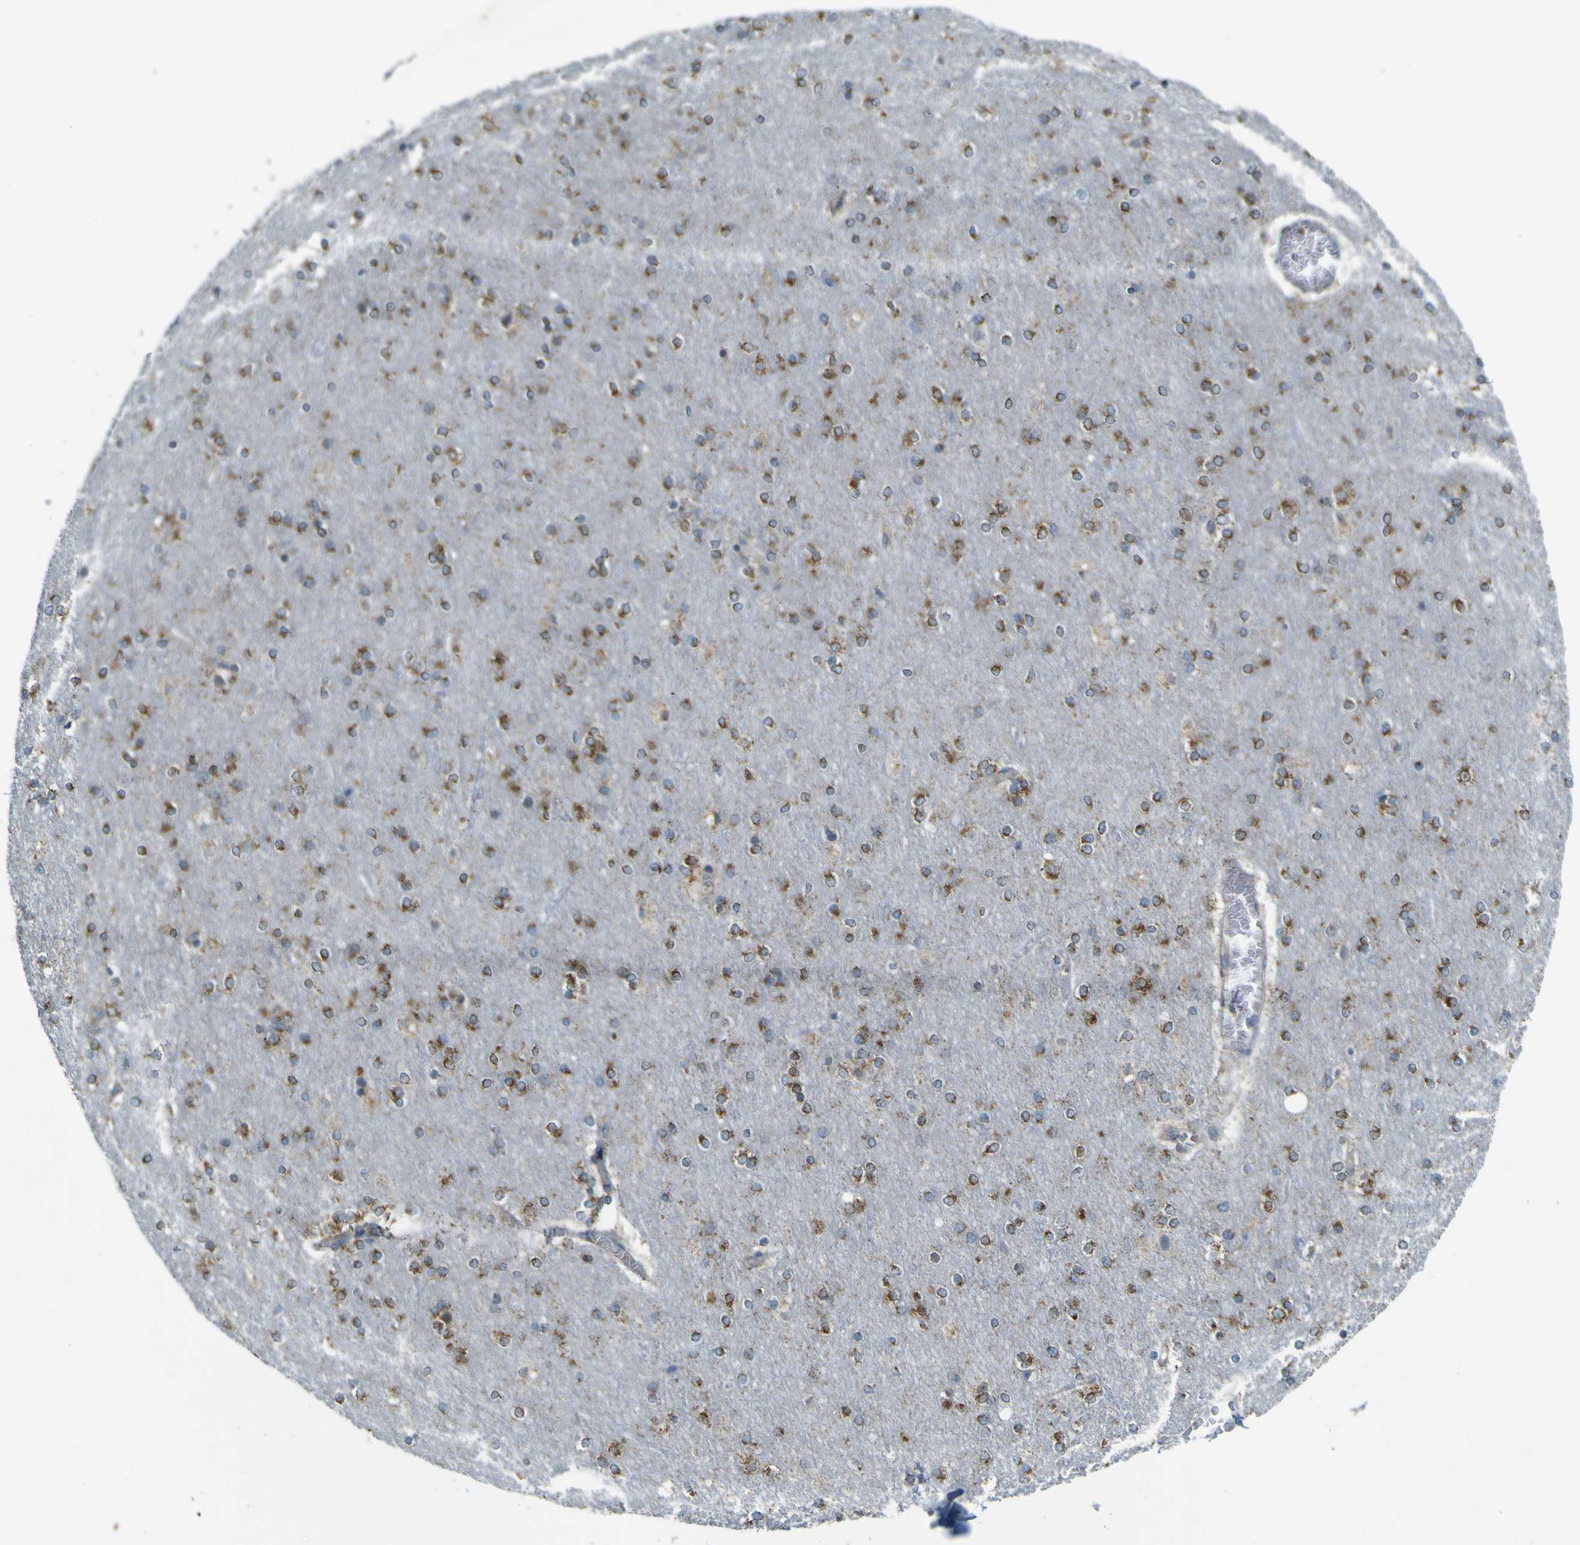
{"staining": {"intensity": "negative", "quantity": "none", "location": "none"}, "tissue": "cerebral cortex", "cell_type": "Endothelial cells", "image_type": "normal", "snomed": [{"axis": "morphology", "description": "Normal tissue, NOS"}, {"axis": "topography", "description": "Cerebral cortex"}], "caption": "Endothelial cells show no significant protein positivity in benign cerebral cortex. The staining was performed using DAB (3,3'-diaminobenzidine) to visualize the protein expression in brown, while the nuclei were stained in blue with hematoxylin (Magnification: 20x).", "gene": "ACBD5", "patient": {"sex": "female", "age": 54}}